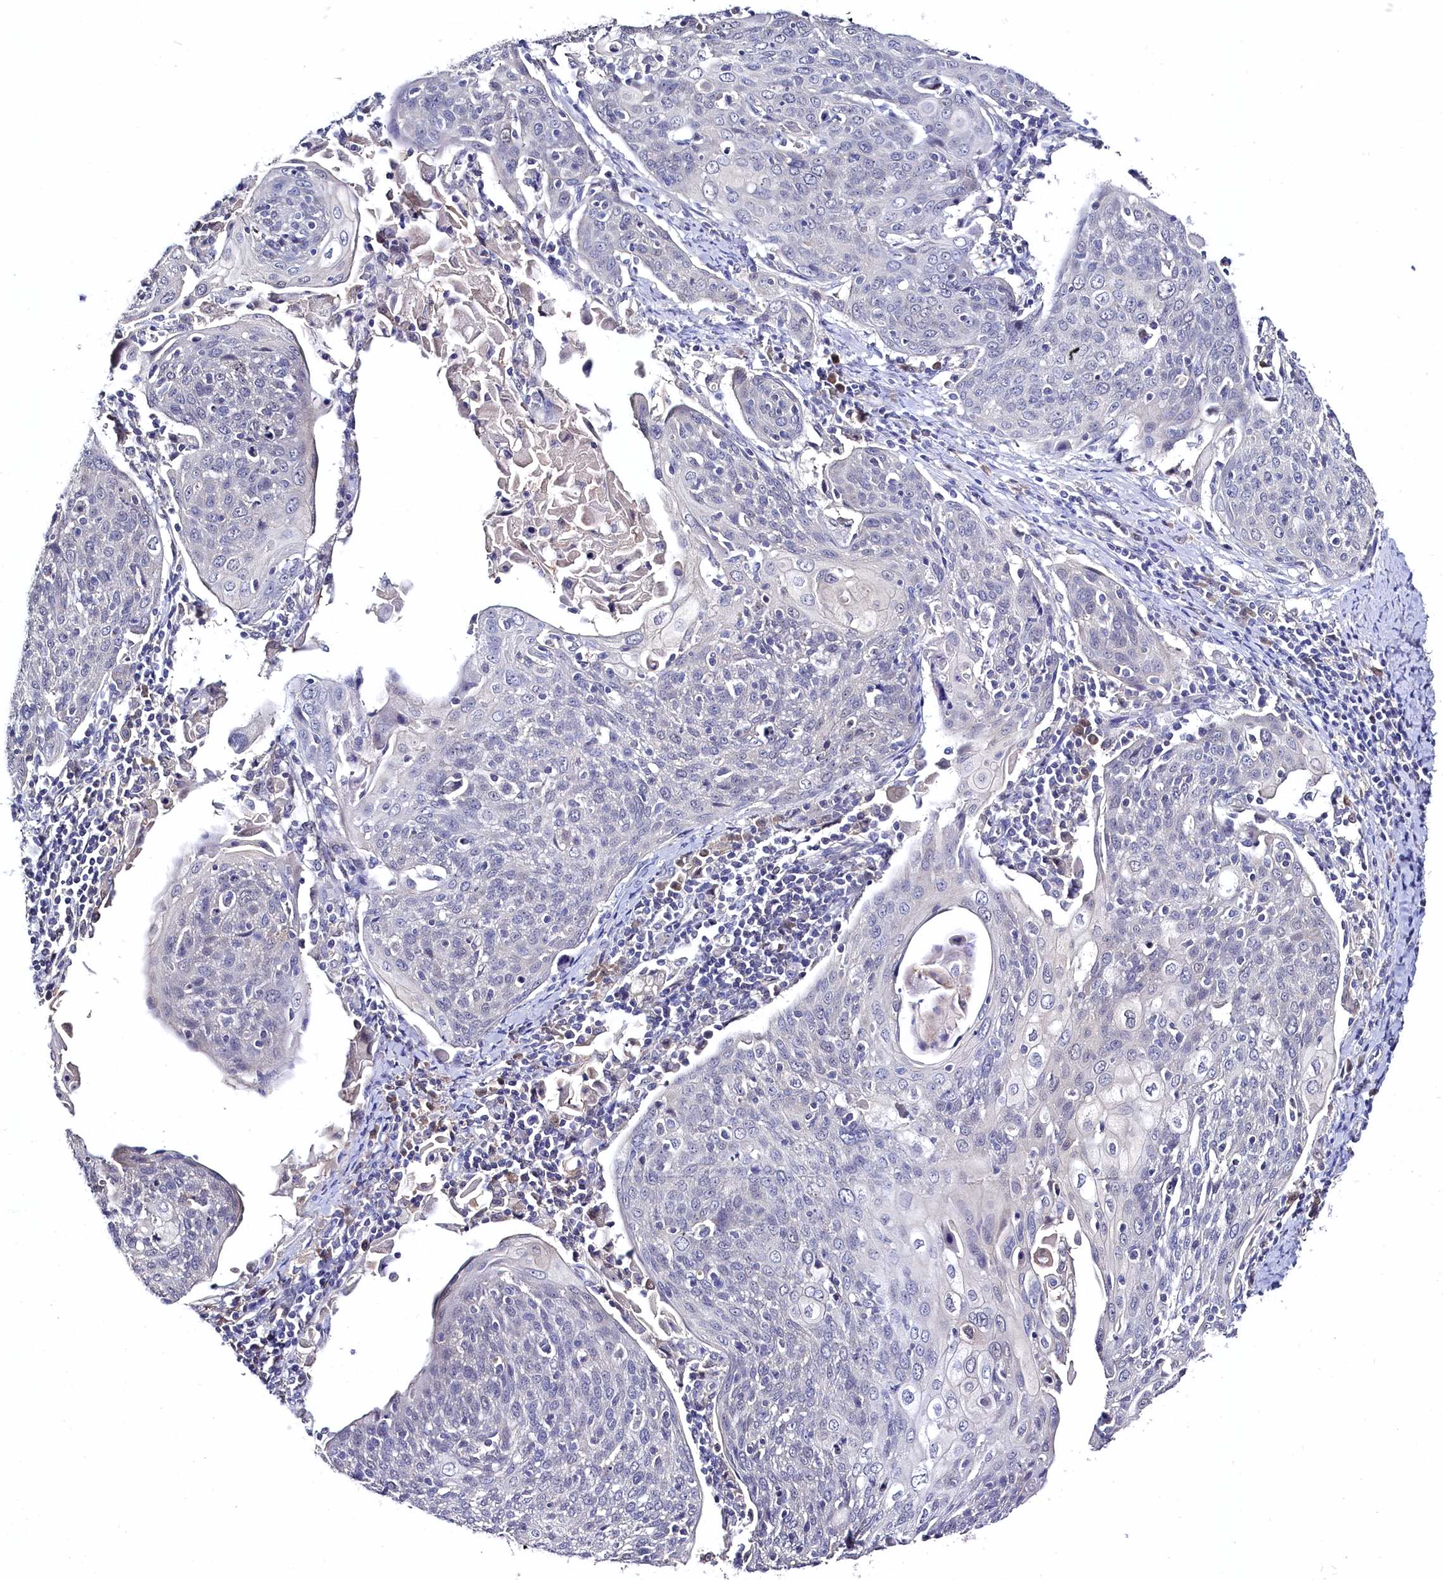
{"staining": {"intensity": "negative", "quantity": "none", "location": "none"}, "tissue": "cervical cancer", "cell_type": "Tumor cells", "image_type": "cancer", "snomed": [{"axis": "morphology", "description": "Squamous cell carcinoma, NOS"}, {"axis": "topography", "description": "Cervix"}], "caption": "The IHC image has no significant staining in tumor cells of cervical cancer (squamous cell carcinoma) tissue.", "gene": "C11orf54", "patient": {"sex": "female", "age": 67}}